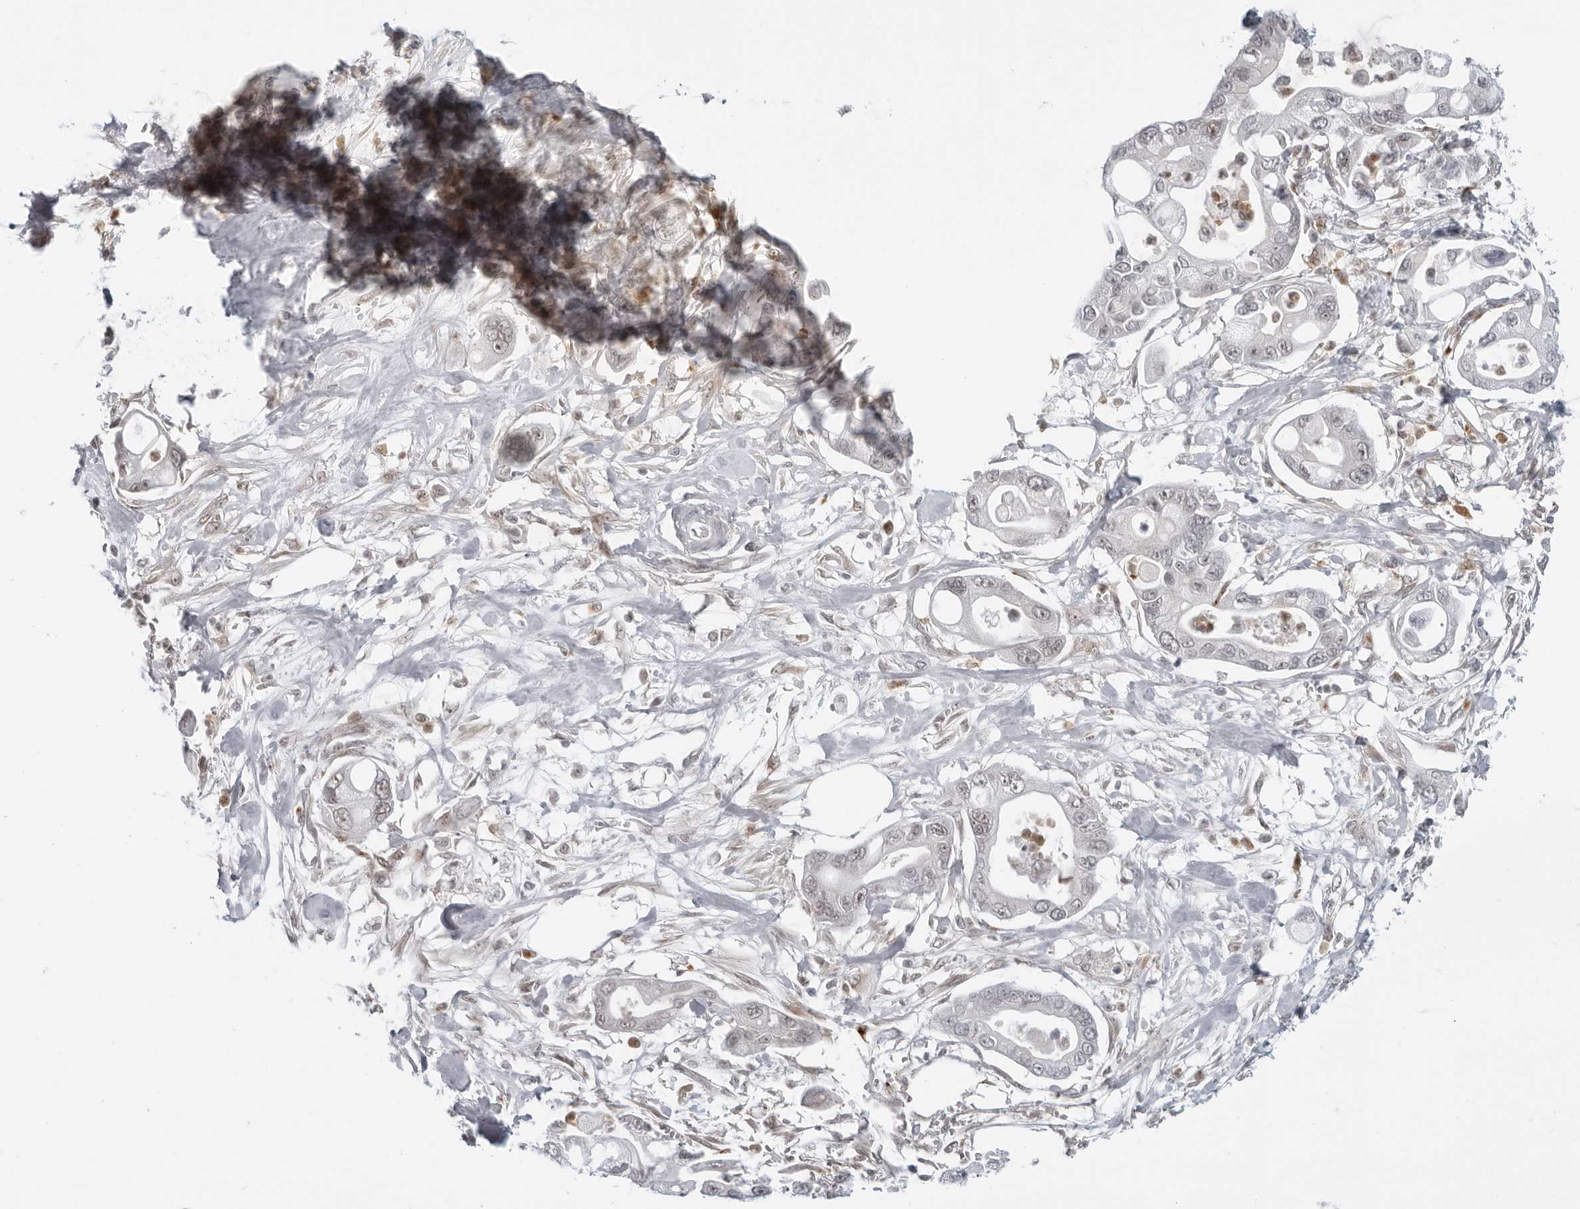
{"staining": {"intensity": "negative", "quantity": "none", "location": "none"}, "tissue": "pancreatic cancer", "cell_type": "Tumor cells", "image_type": "cancer", "snomed": [{"axis": "morphology", "description": "Adenocarcinoma, NOS"}, {"axis": "topography", "description": "Pancreas"}], "caption": "Tumor cells show no significant protein staining in pancreatic cancer.", "gene": "SUGCT", "patient": {"sex": "male", "age": 68}}